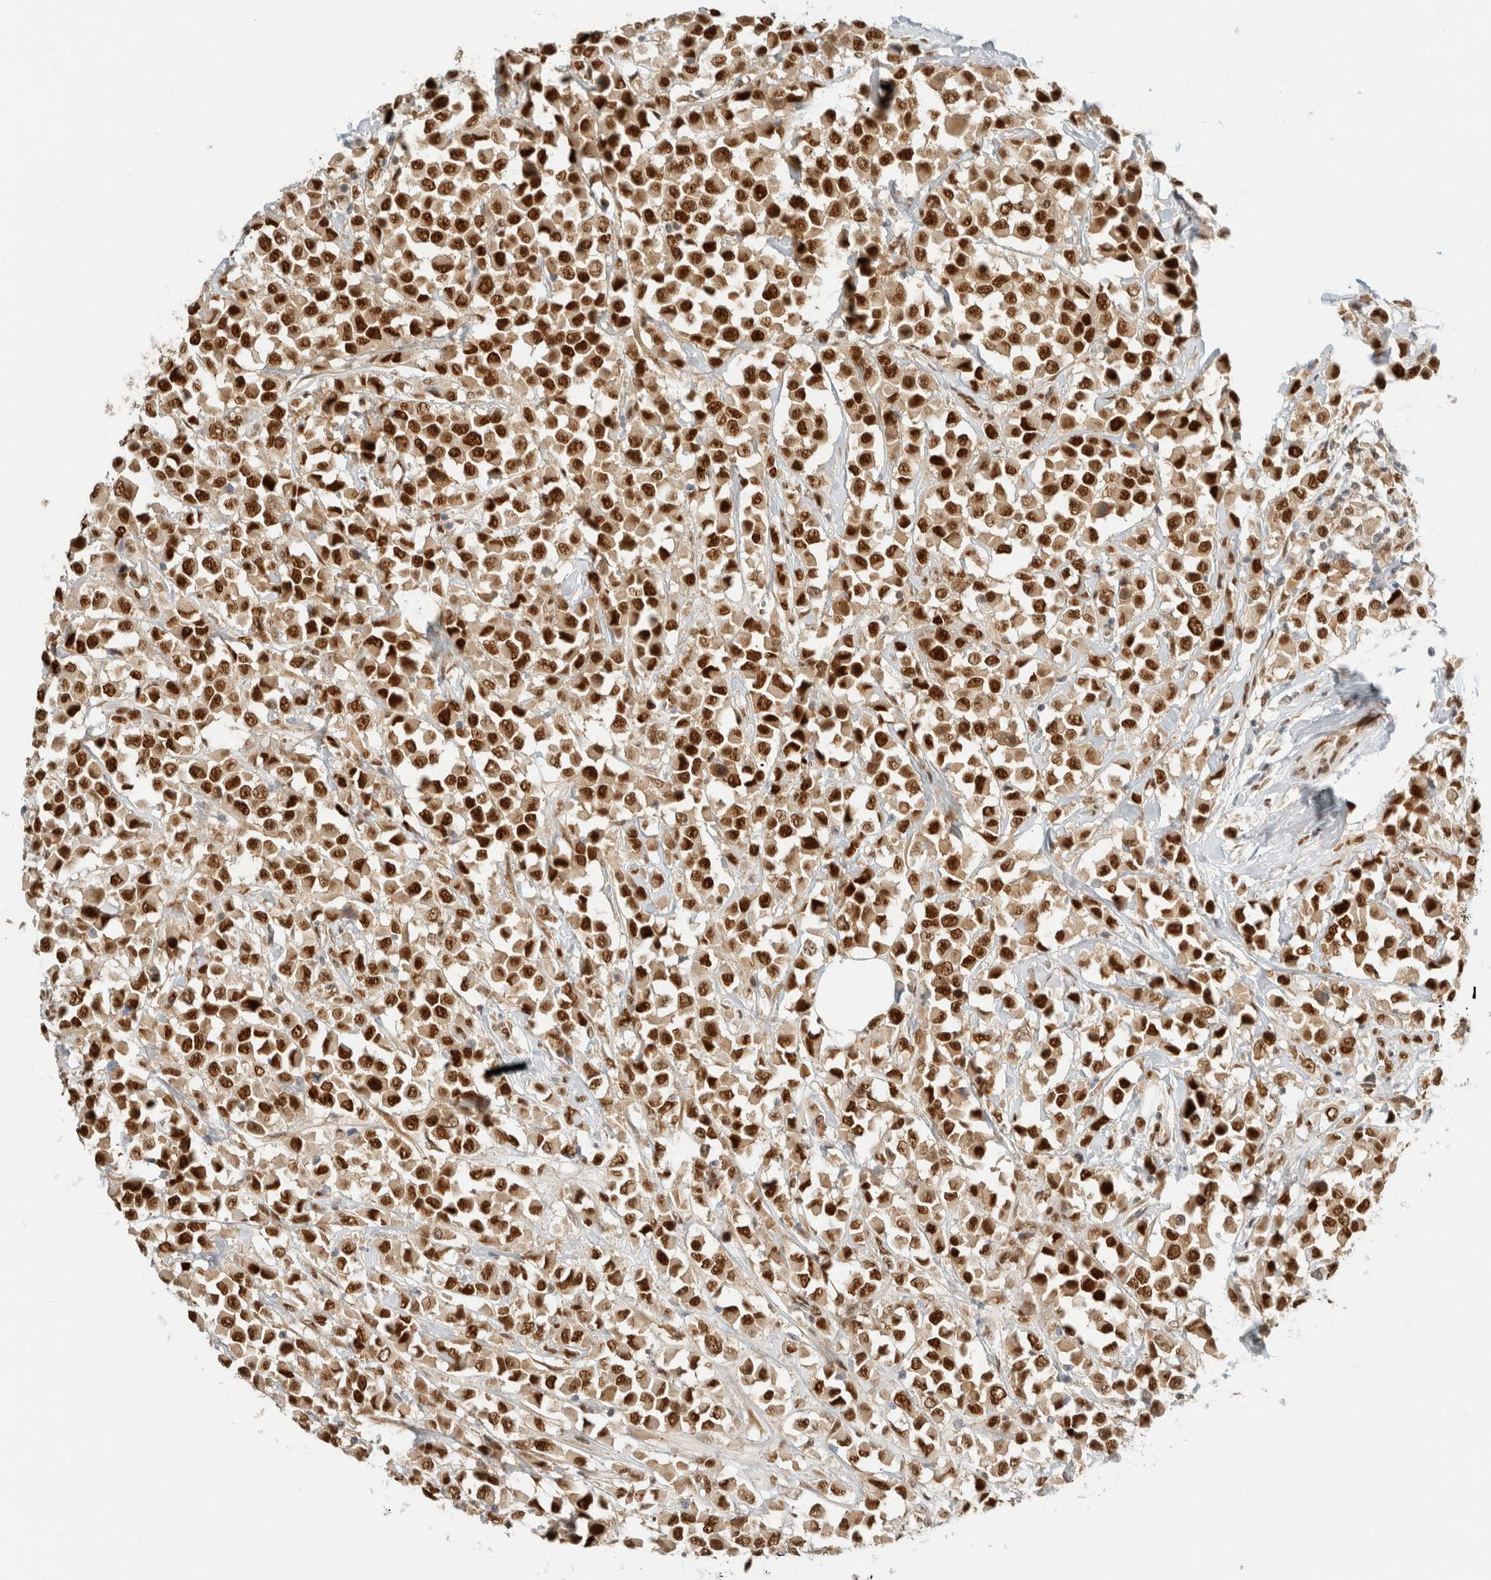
{"staining": {"intensity": "strong", "quantity": ">75%", "location": "nuclear"}, "tissue": "breast cancer", "cell_type": "Tumor cells", "image_type": "cancer", "snomed": [{"axis": "morphology", "description": "Duct carcinoma"}, {"axis": "topography", "description": "Breast"}], "caption": "Breast cancer stained for a protein (brown) reveals strong nuclear positive positivity in about >75% of tumor cells.", "gene": "ZNF768", "patient": {"sex": "female", "age": 61}}